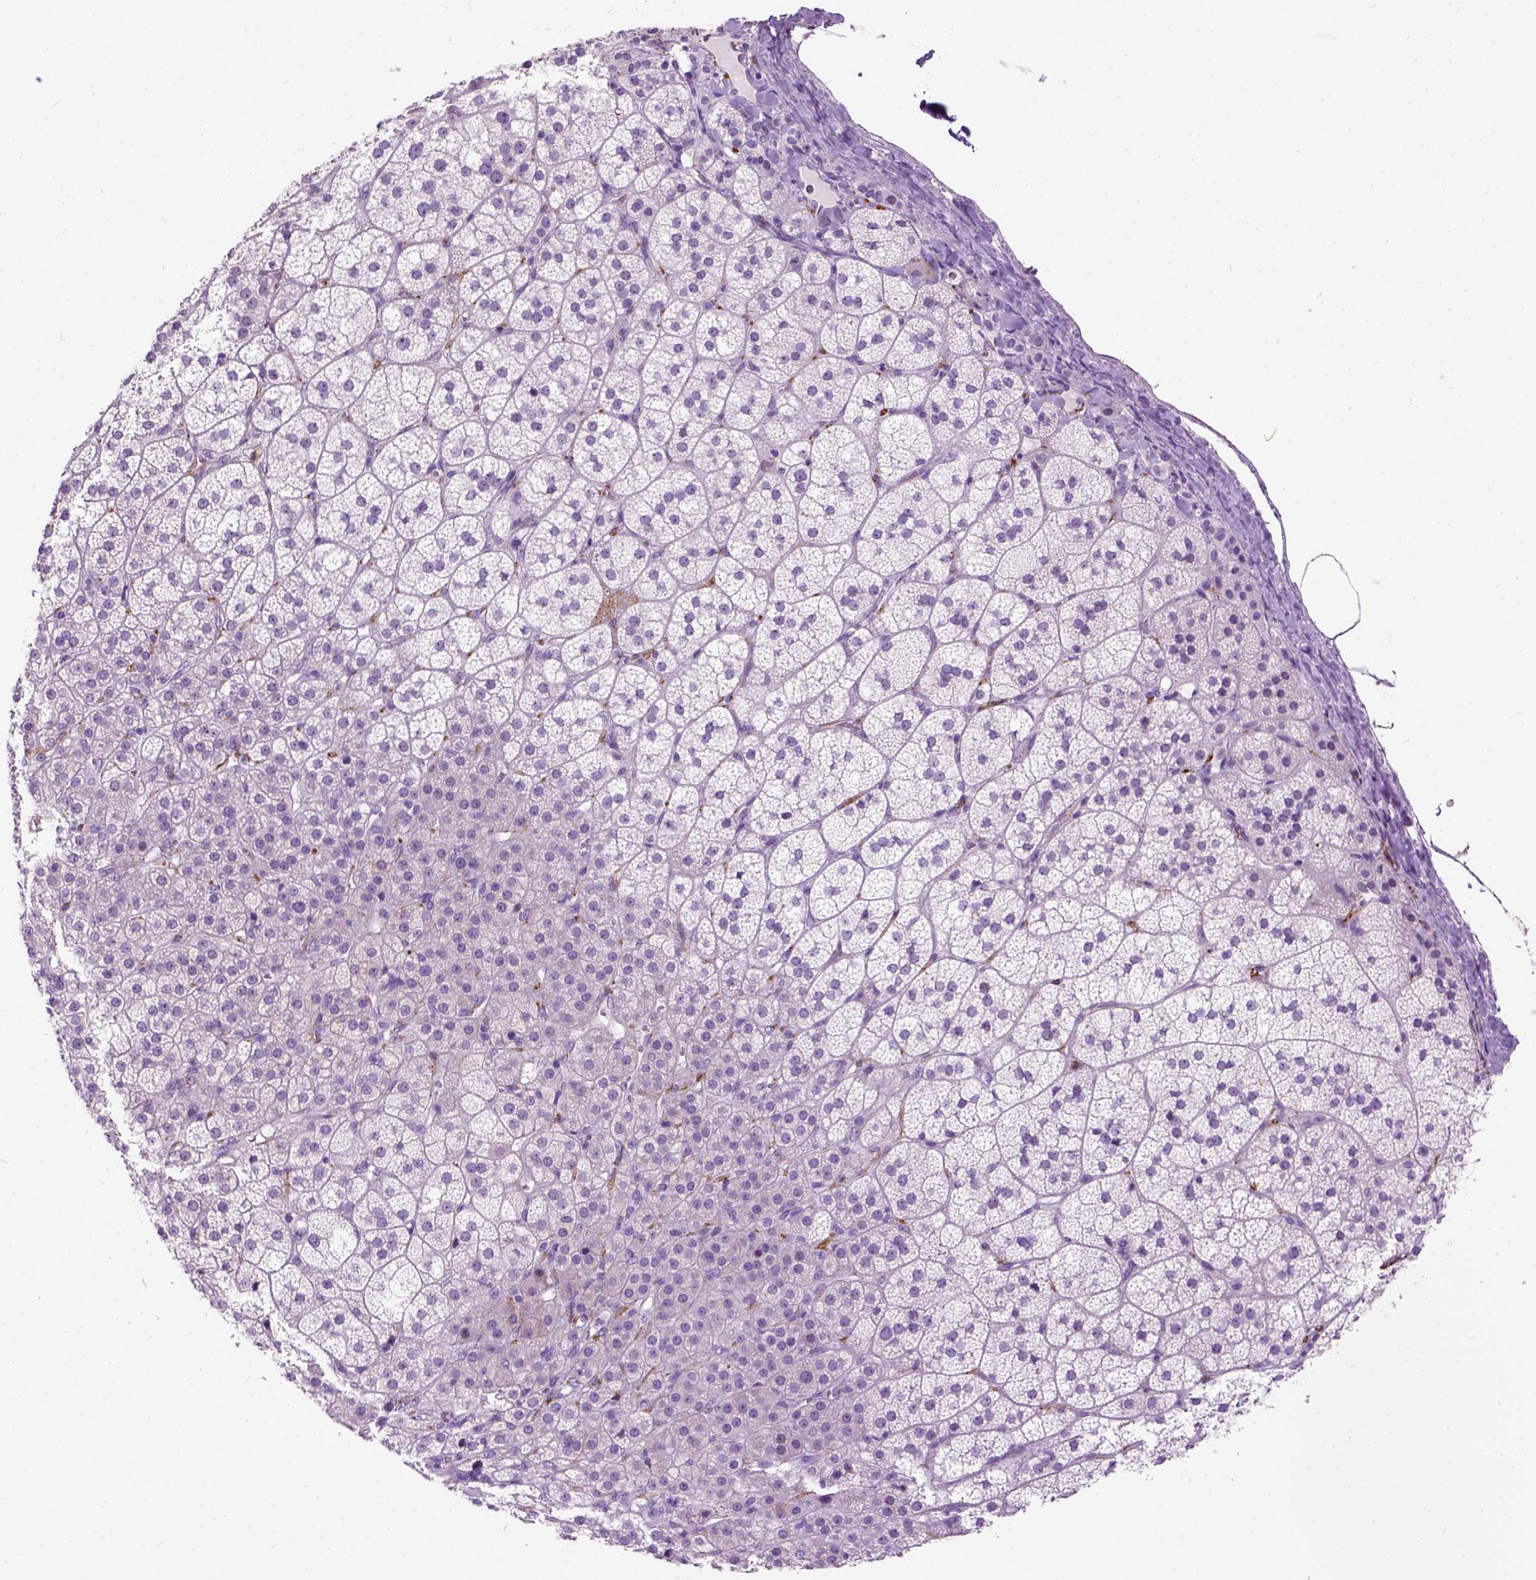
{"staining": {"intensity": "negative", "quantity": "none", "location": "none"}, "tissue": "adrenal gland", "cell_type": "Glandular cells", "image_type": "normal", "snomed": [{"axis": "morphology", "description": "Normal tissue, NOS"}, {"axis": "topography", "description": "Adrenal gland"}], "caption": "Glandular cells show no significant staining in benign adrenal gland.", "gene": "MAPT", "patient": {"sex": "female", "age": 60}}